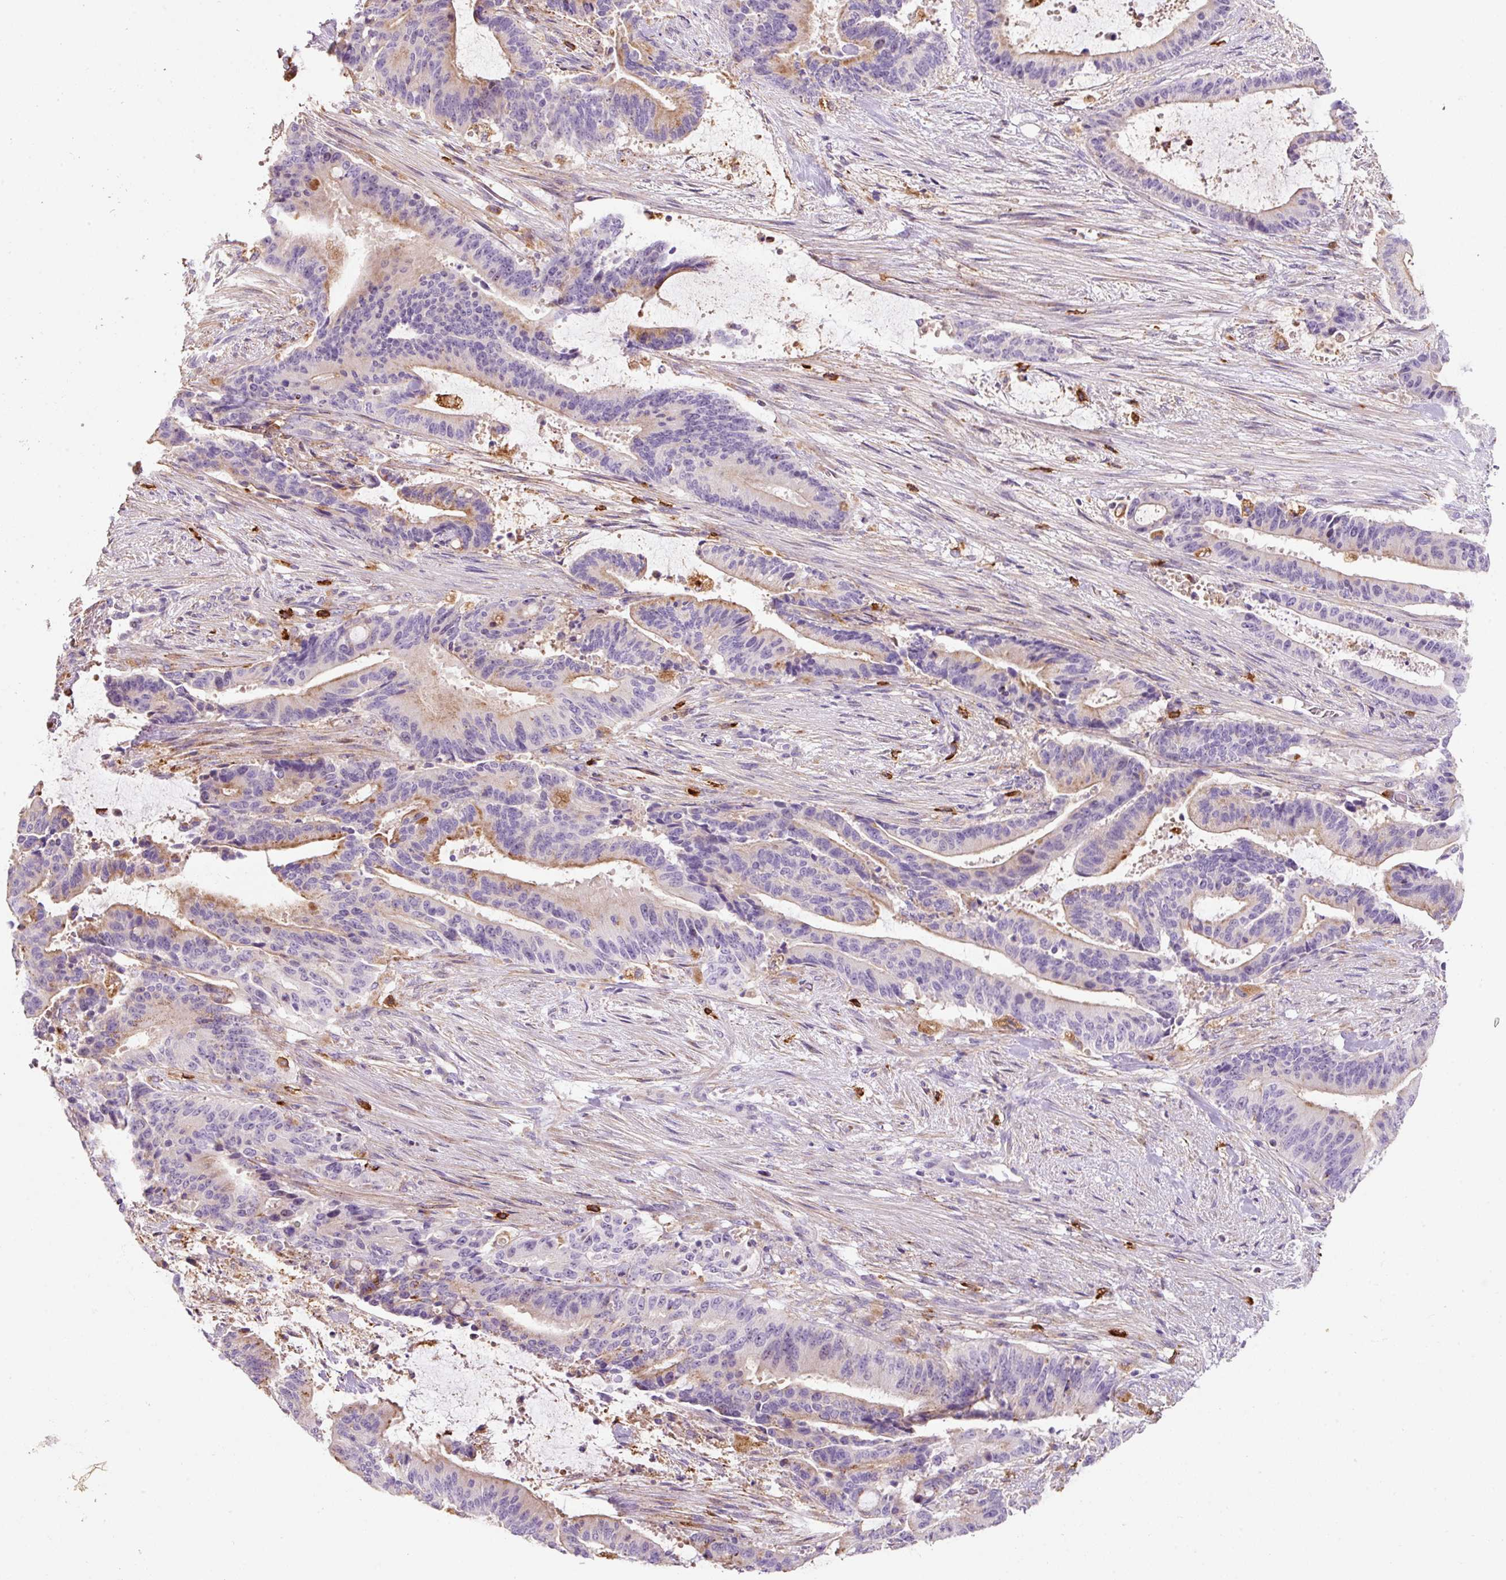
{"staining": {"intensity": "moderate", "quantity": "25%-75%", "location": "cytoplasmic/membranous"}, "tissue": "liver cancer", "cell_type": "Tumor cells", "image_type": "cancer", "snomed": [{"axis": "morphology", "description": "Normal tissue, NOS"}, {"axis": "morphology", "description": "Cholangiocarcinoma"}, {"axis": "topography", "description": "Liver"}, {"axis": "topography", "description": "Peripheral nerve tissue"}], "caption": "Tumor cells display moderate cytoplasmic/membranous positivity in about 25%-75% of cells in liver cancer (cholangiocarcinoma). The staining was performed using DAB, with brown indicating positive protein expression. Nuclei are stained blue with hematoxylin.", "gene": "TMC8", "patient": {"sex": "female", "age": 73}}